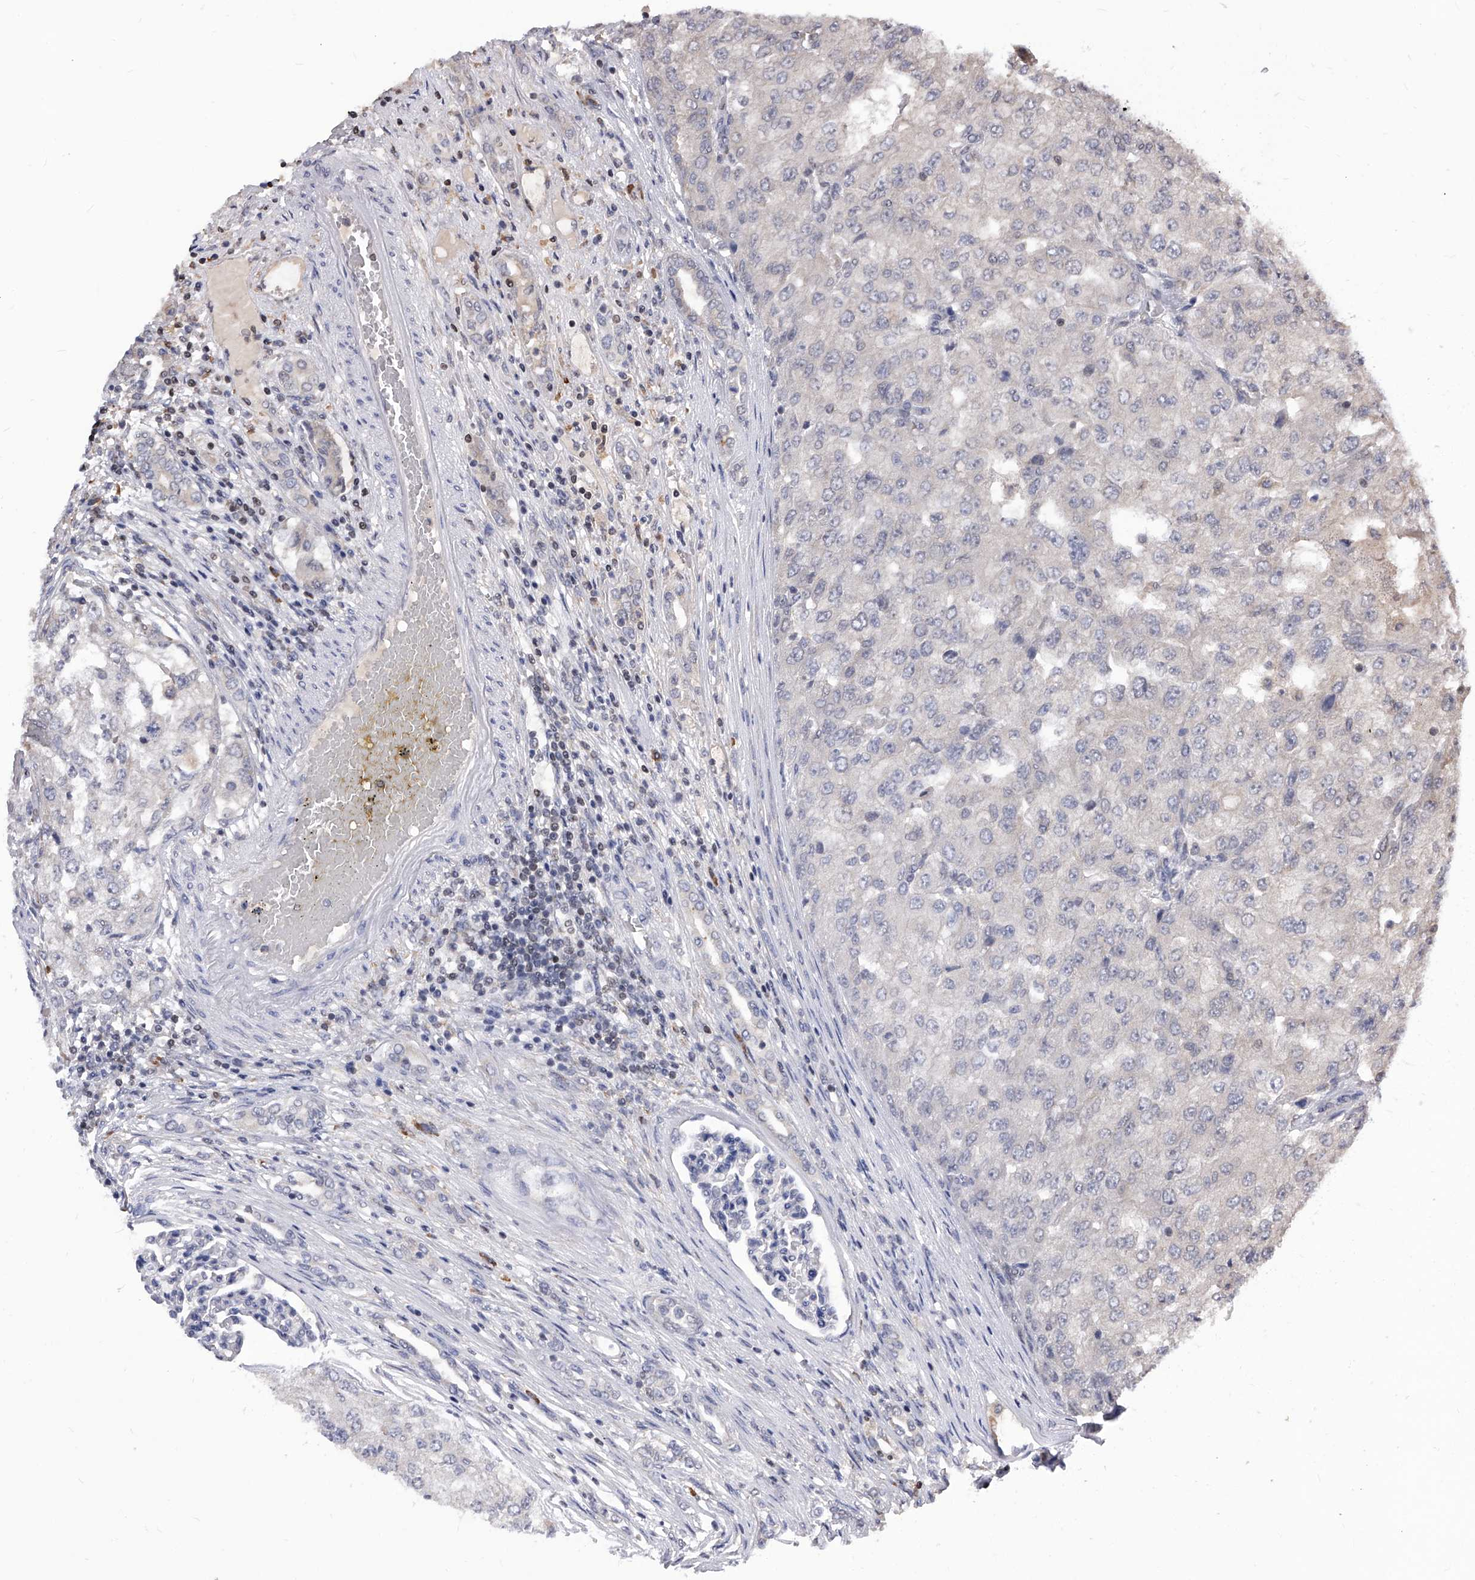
{"staining": {"intensity": "negative", "quantity": "none", "location": "none"}, "tissue": "renal cancer", "cell_type": "Tumor cells", "image_type": "cancer", "snomed": [{"axis": "morphology", "description": "Adenocarcinoma, NOS"}, {"axis": "topography", "description": "Kidney"}], "caption": "A high-resolution histopathology image shows immunohistochemistry (IHC) staining of renal cancer, which reveals no significant positivity in tumor cells. Nuclei are stained in blue.", "gene": "ID1", "patient": {"sex": "female", "age": 54}}